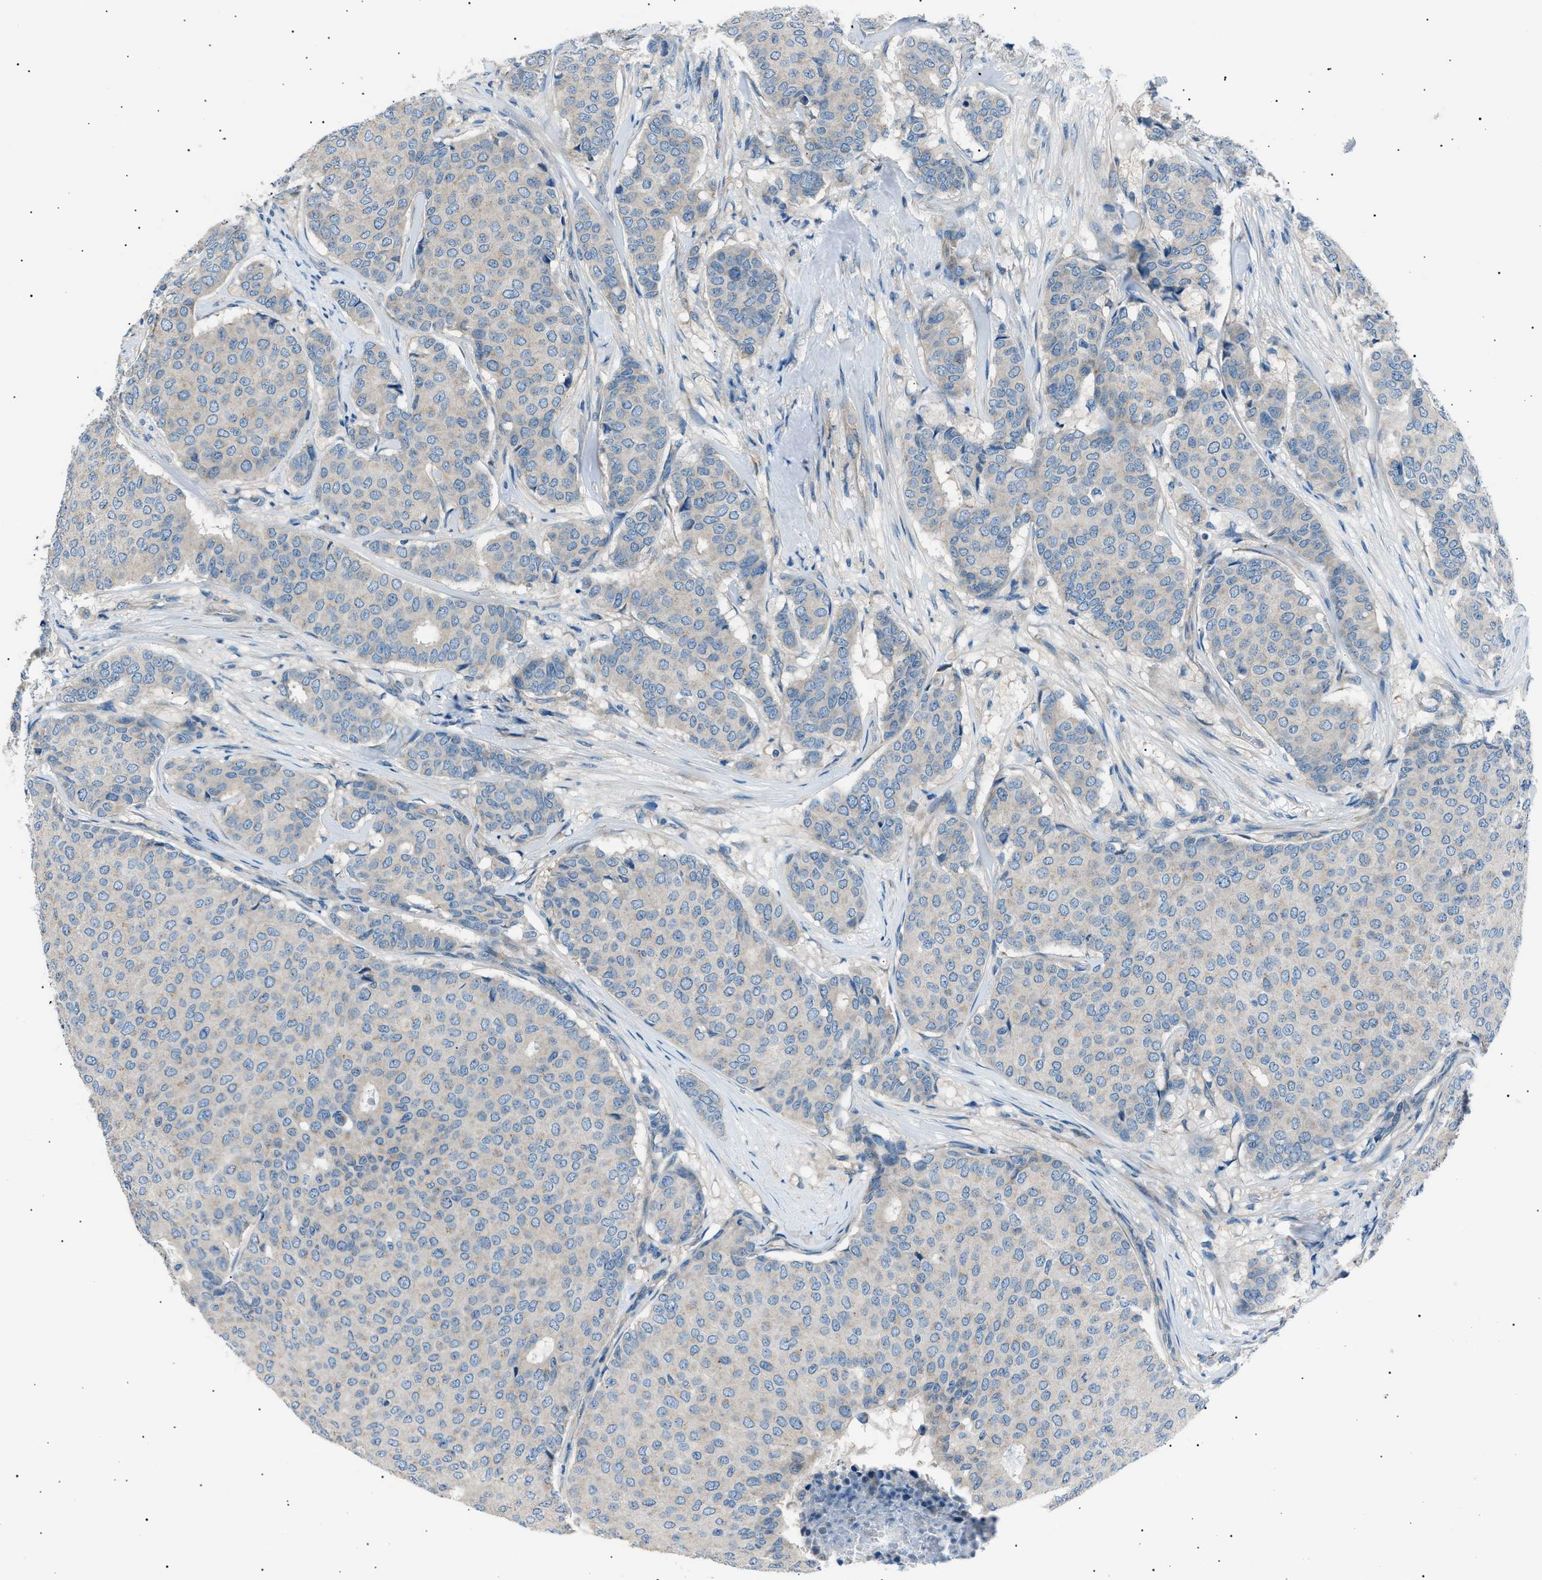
{"staining": {"intensity": "negative", "quantity": "none", "location": "none"}, "tissue": "breast cancer", "cell_type": "Tumor cells", "image_type": "cancer", "snomed": [{"axis": "morphology", "description": "Duct carcinoma"}, {"axis": "topography", "description": "Breast"}], "caption": "Immunohistochemistry (IHC) micrograph of neoplastic tissue: human infiltrating ductal carcinoma (breast) stained with DAB displays no significant protein staining in tumor cells.", "gene": "LRRC37B", "patient": {"sex": "female", "age": 75}}